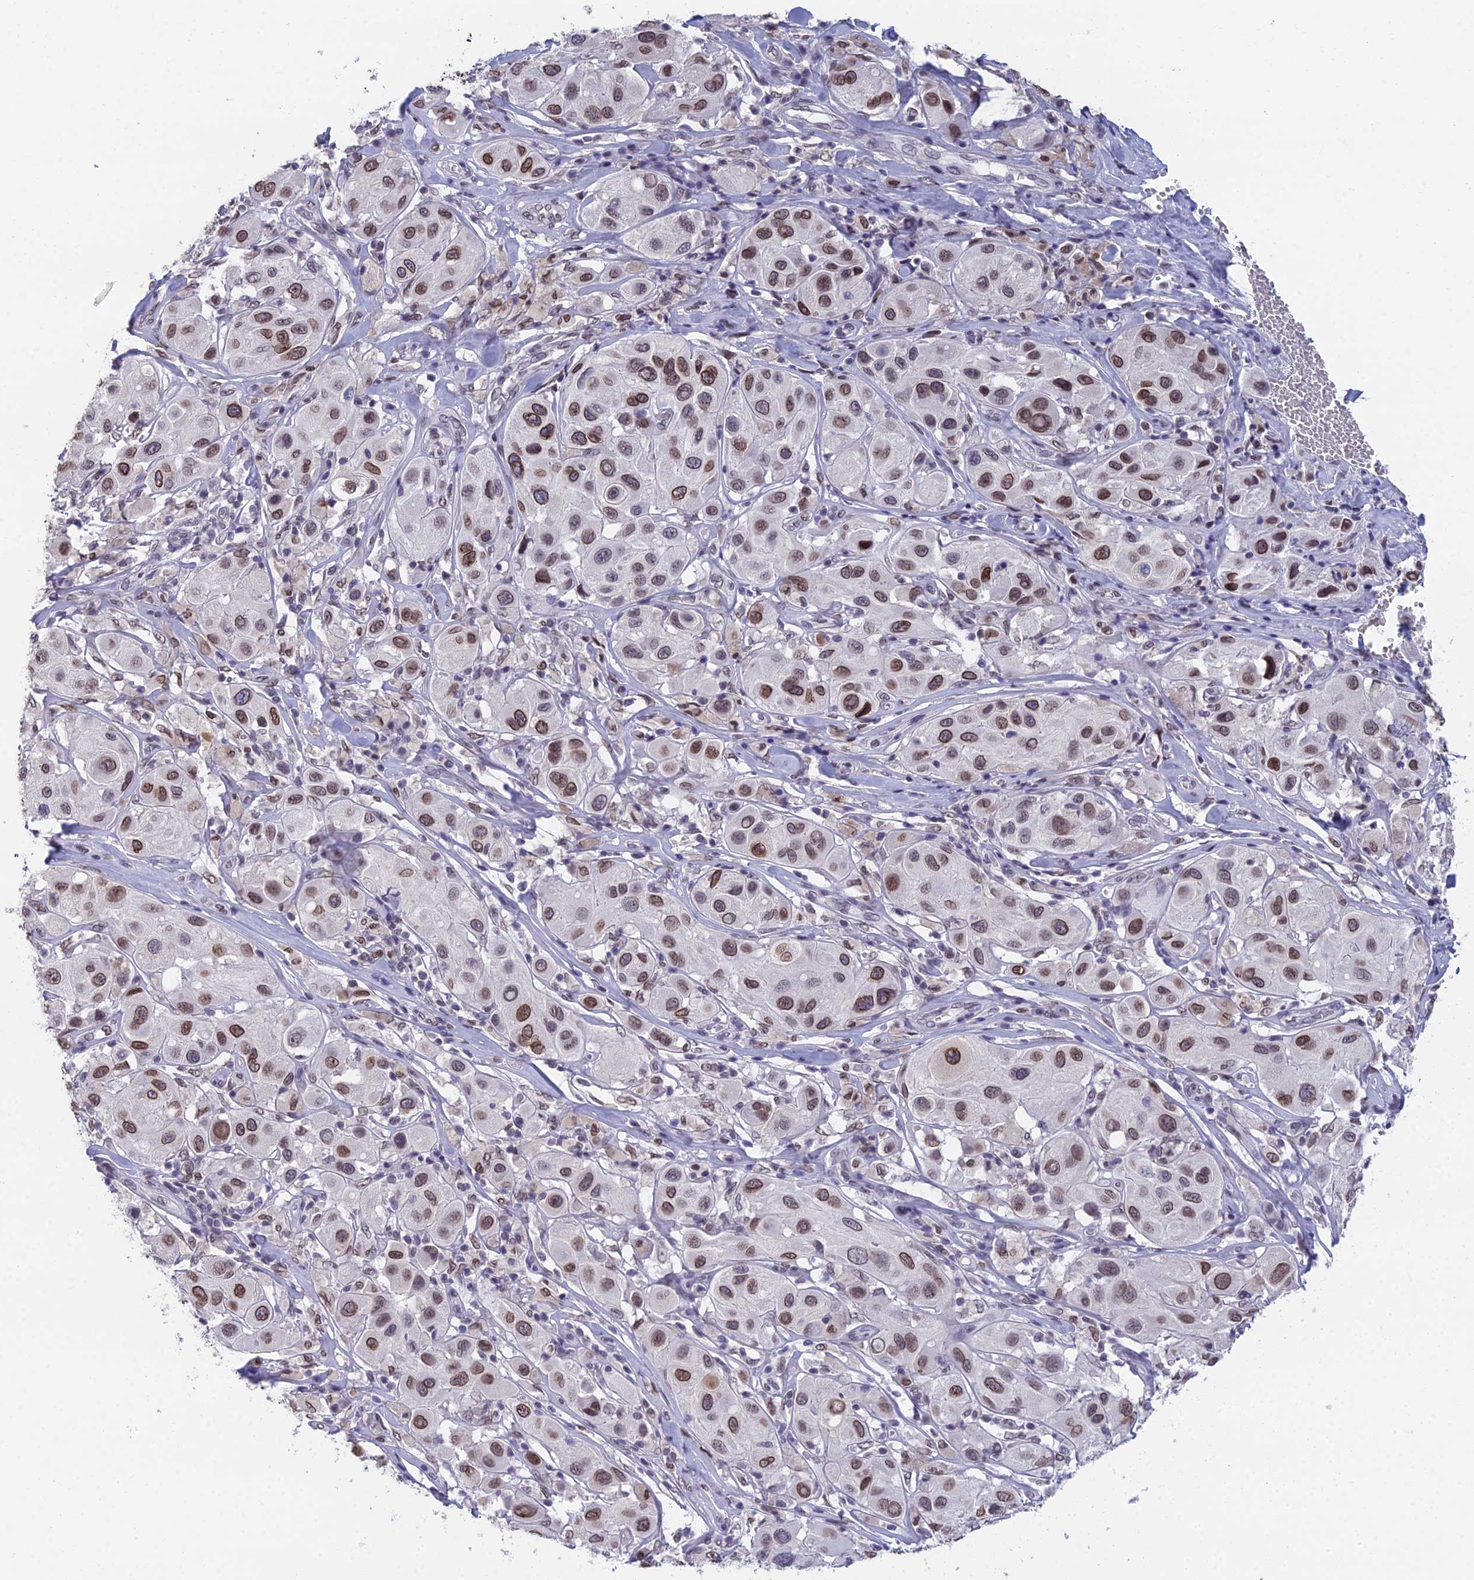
{"staining": {"intensity": "moderate", "quantity": ">75%", "location": "nuclear"}, "tissue": "melanoma", "cell_type": "Tumor cells", "image_type": "cancer", "snomed": [{"axis": "morphology", "description": "Malignant melanoma, Metastatic site"}, {"axis": "topography", "description": "Skin"}], "caption": "The micrograph displays immunohistochemical staining of malignant melanoma (metastatic site). There is moderate nuclear expression is appreciated in about >75% of tumor cells.", "gene": "CCDC97", "patient": {"sex": "male", "age": 41}}